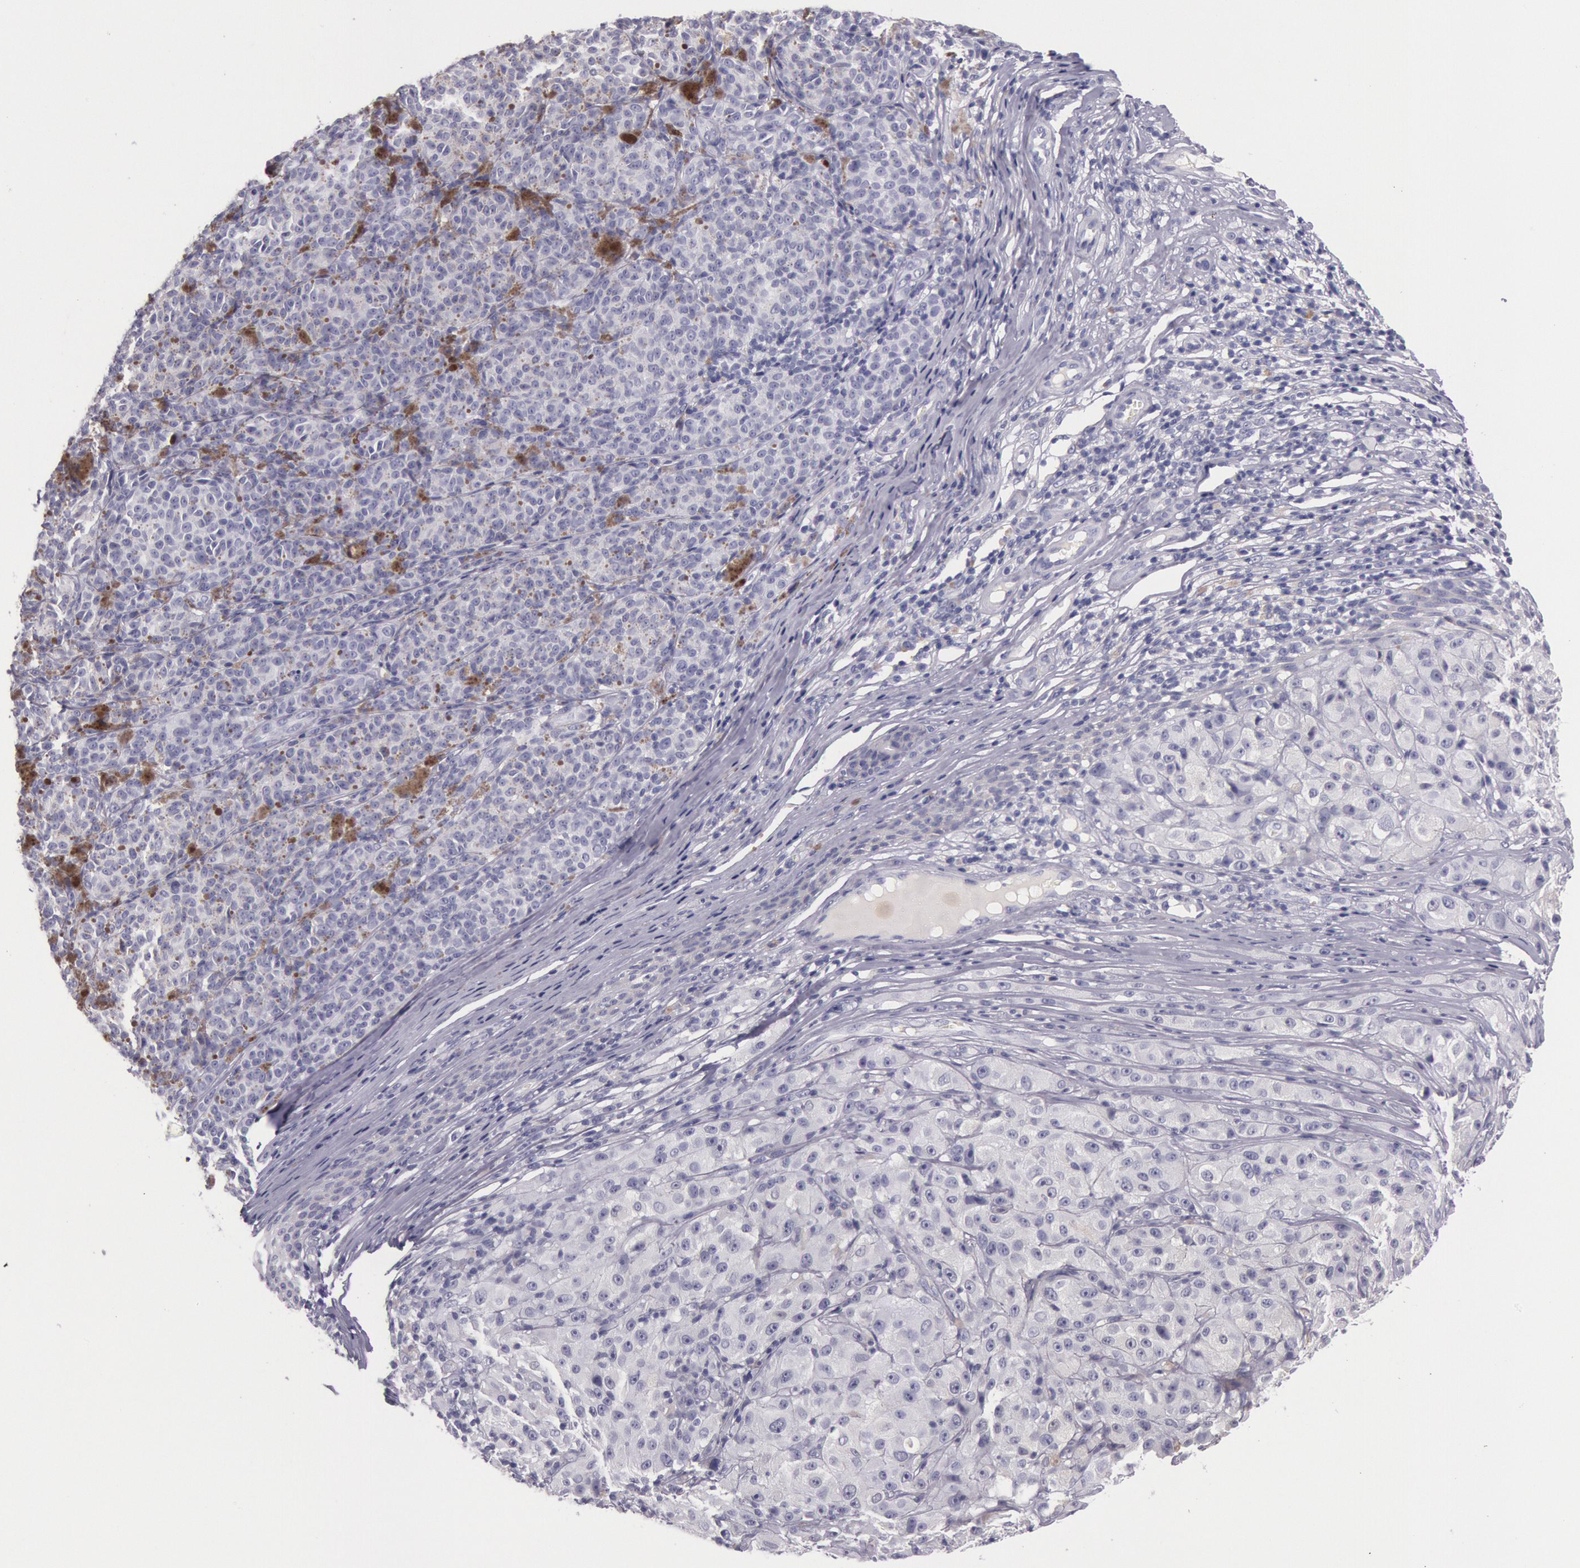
{"staining": {"intensity": "negative", "quantity": "none", "location": "none"}, "tissue": "melanoma", "cell_type": "Tumor cells", "image_type": "cancer", "snomed": [{"axis": "morphology", "description": "Malignant melanoma, NOS"}, {"axis": "topography", "description": "Skin"}], "caption": "IHC of melanoma displays no staining in tumor cells.", "gene": "EGFR", "patient": {"sex": "male", "age": 56}}